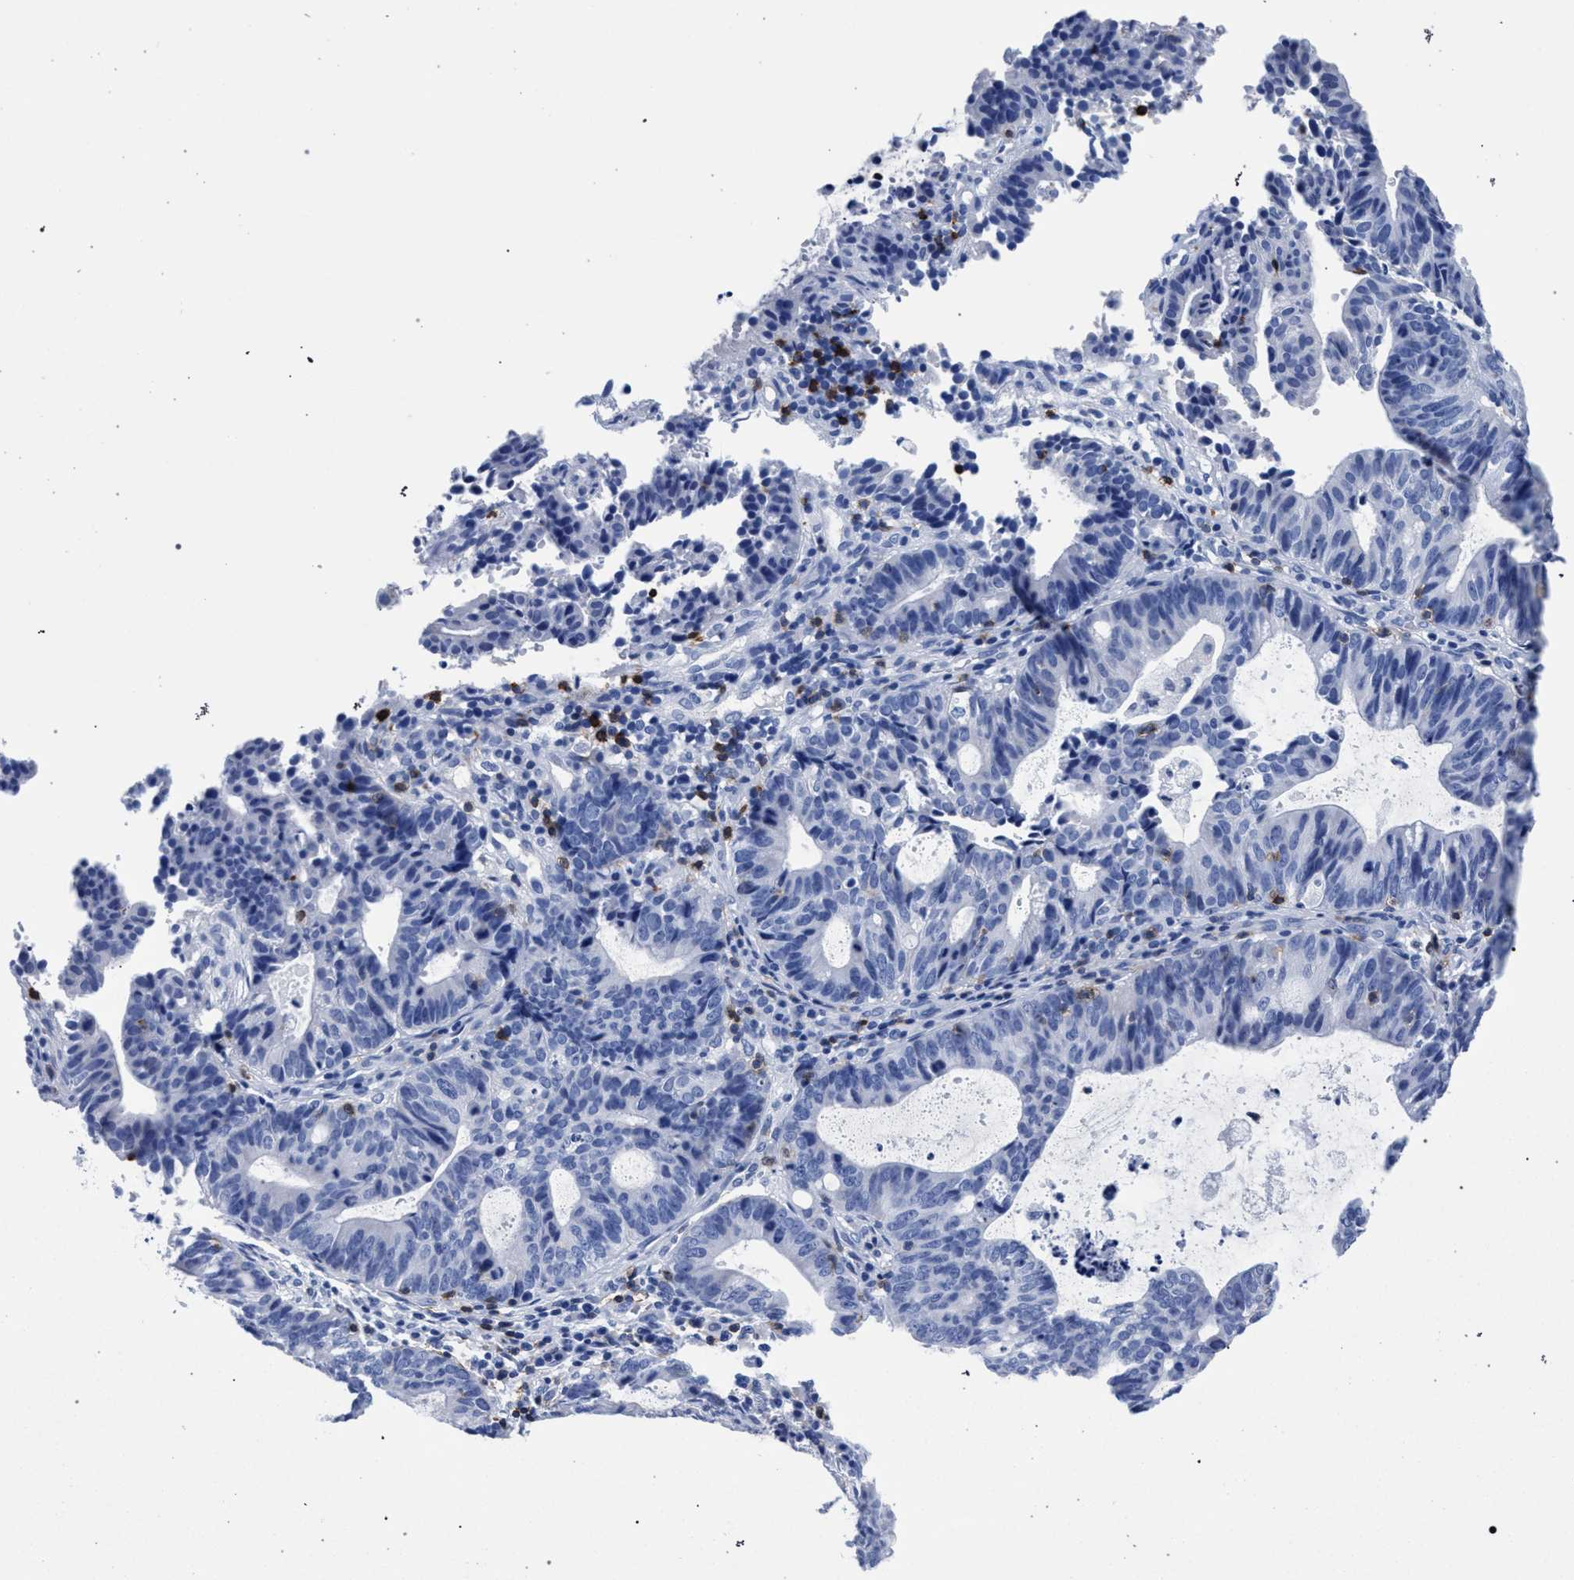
{"staining": {"intensity": "negative", "quantity": "none", "location": "none"}, "tissue": "endometrial cancer", "cell_type": "Tumor cells", "image_type": "cancer", "snomed": [{"axis": "morphology", "description": "Adenocarcinoma, NOS"}, {"axis": "topography", "description": "Uterus"}], "caption": "This is an immunohistochemistry histopathology image of human endometrial cancer. There is no positivity in tumor cells.", "gene": "KLRK1", "patient": {"sex": "female", "age": 83}}